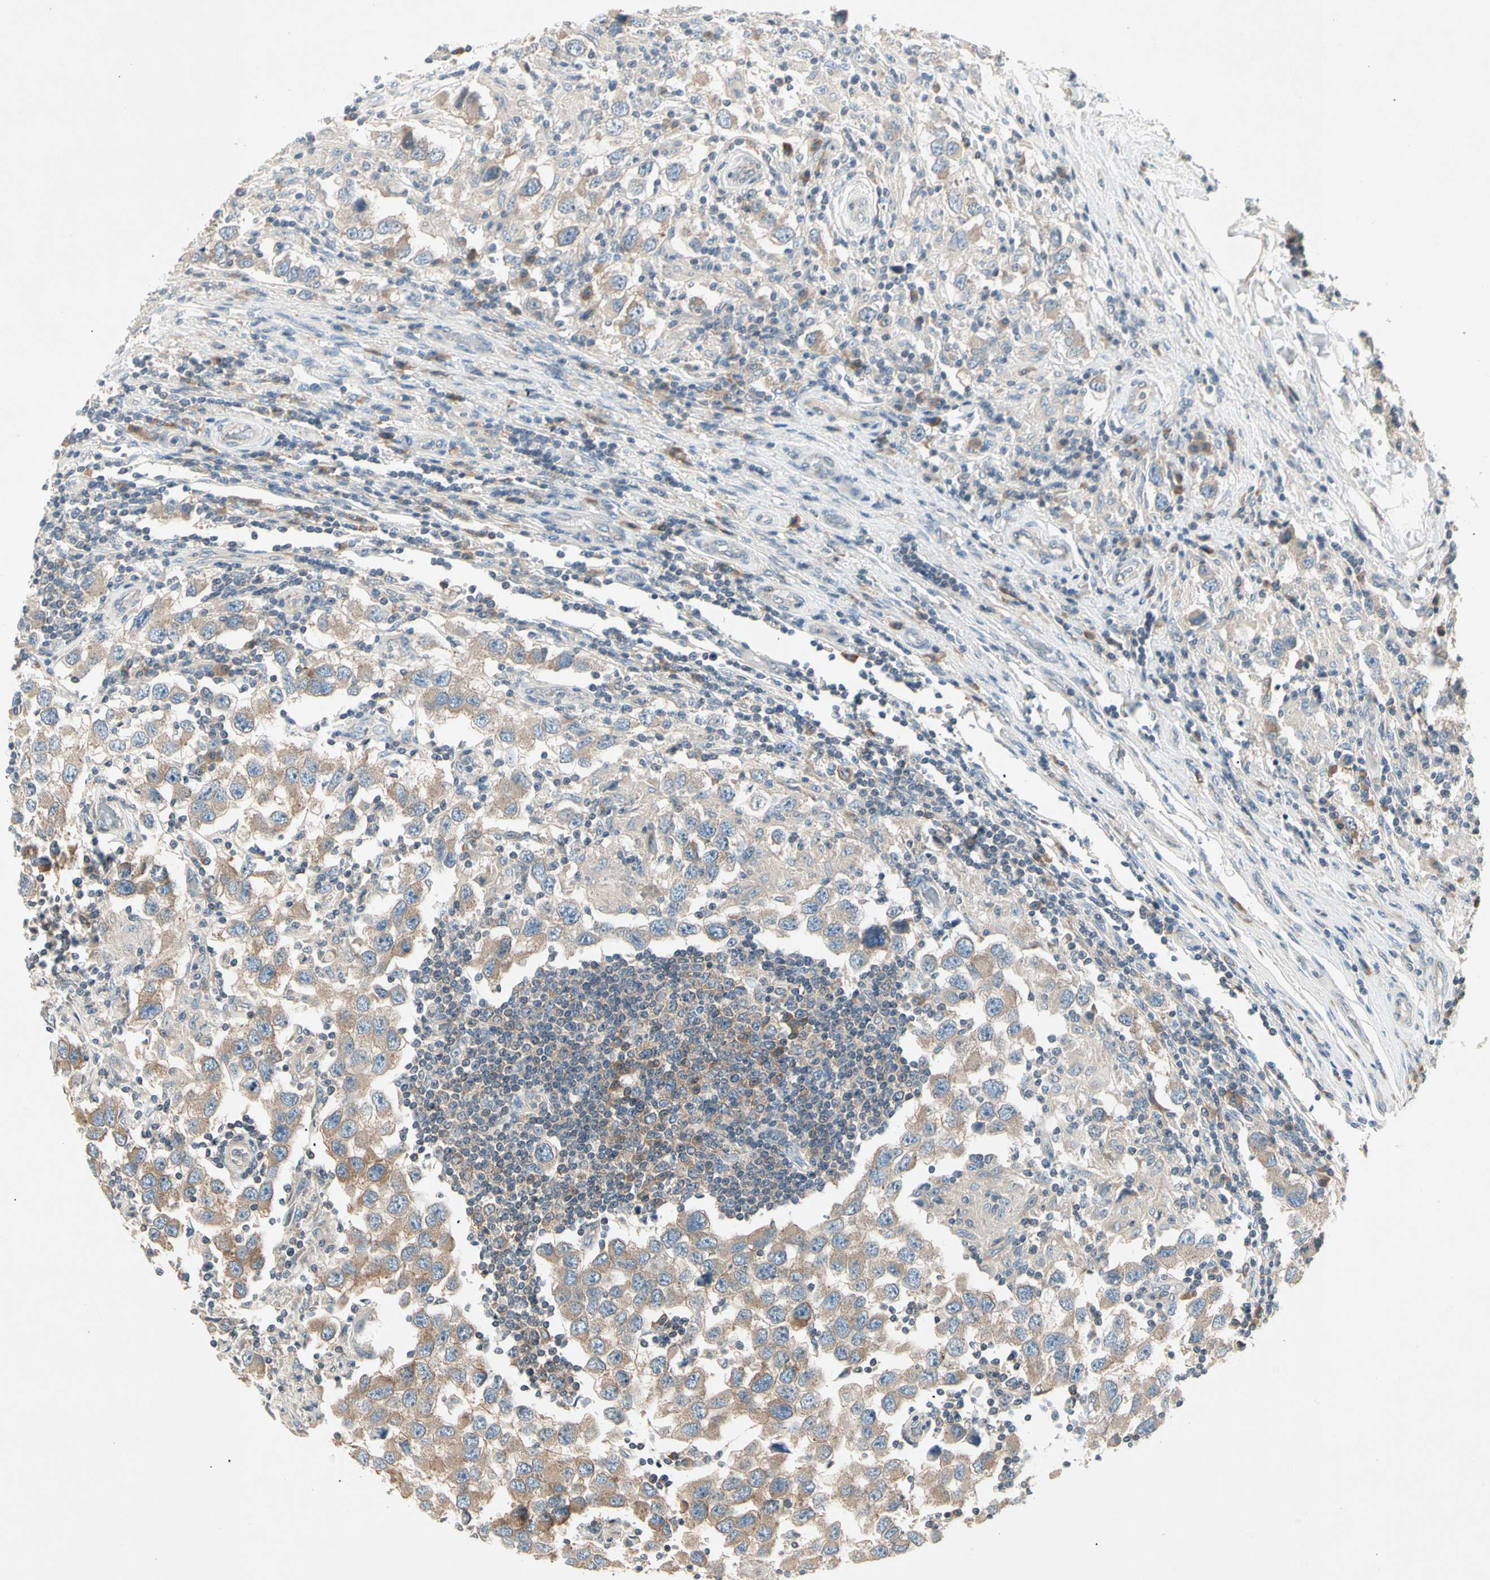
{"staining": {"intensity": "weak", "quantity": "25%-75%", "location": "cytoplasmic/membranous"}, "tissue": "testis cancer", "cell_type": "Tumor cells", "image_type": "cancer", "snomed": [{"axis": "morphology", "description": "Carcinoma, Embryonal, NOS"}, {"axis": "topography", "description": "Testis"}], "caption": "A brown stain shows weak cytoplasmic/membranous expression of a protein in human testis cancer (embryonal carcinoma) tumor cells.", "gene": "IL1R1", "patient": {"sex": "male", "age": 21}}